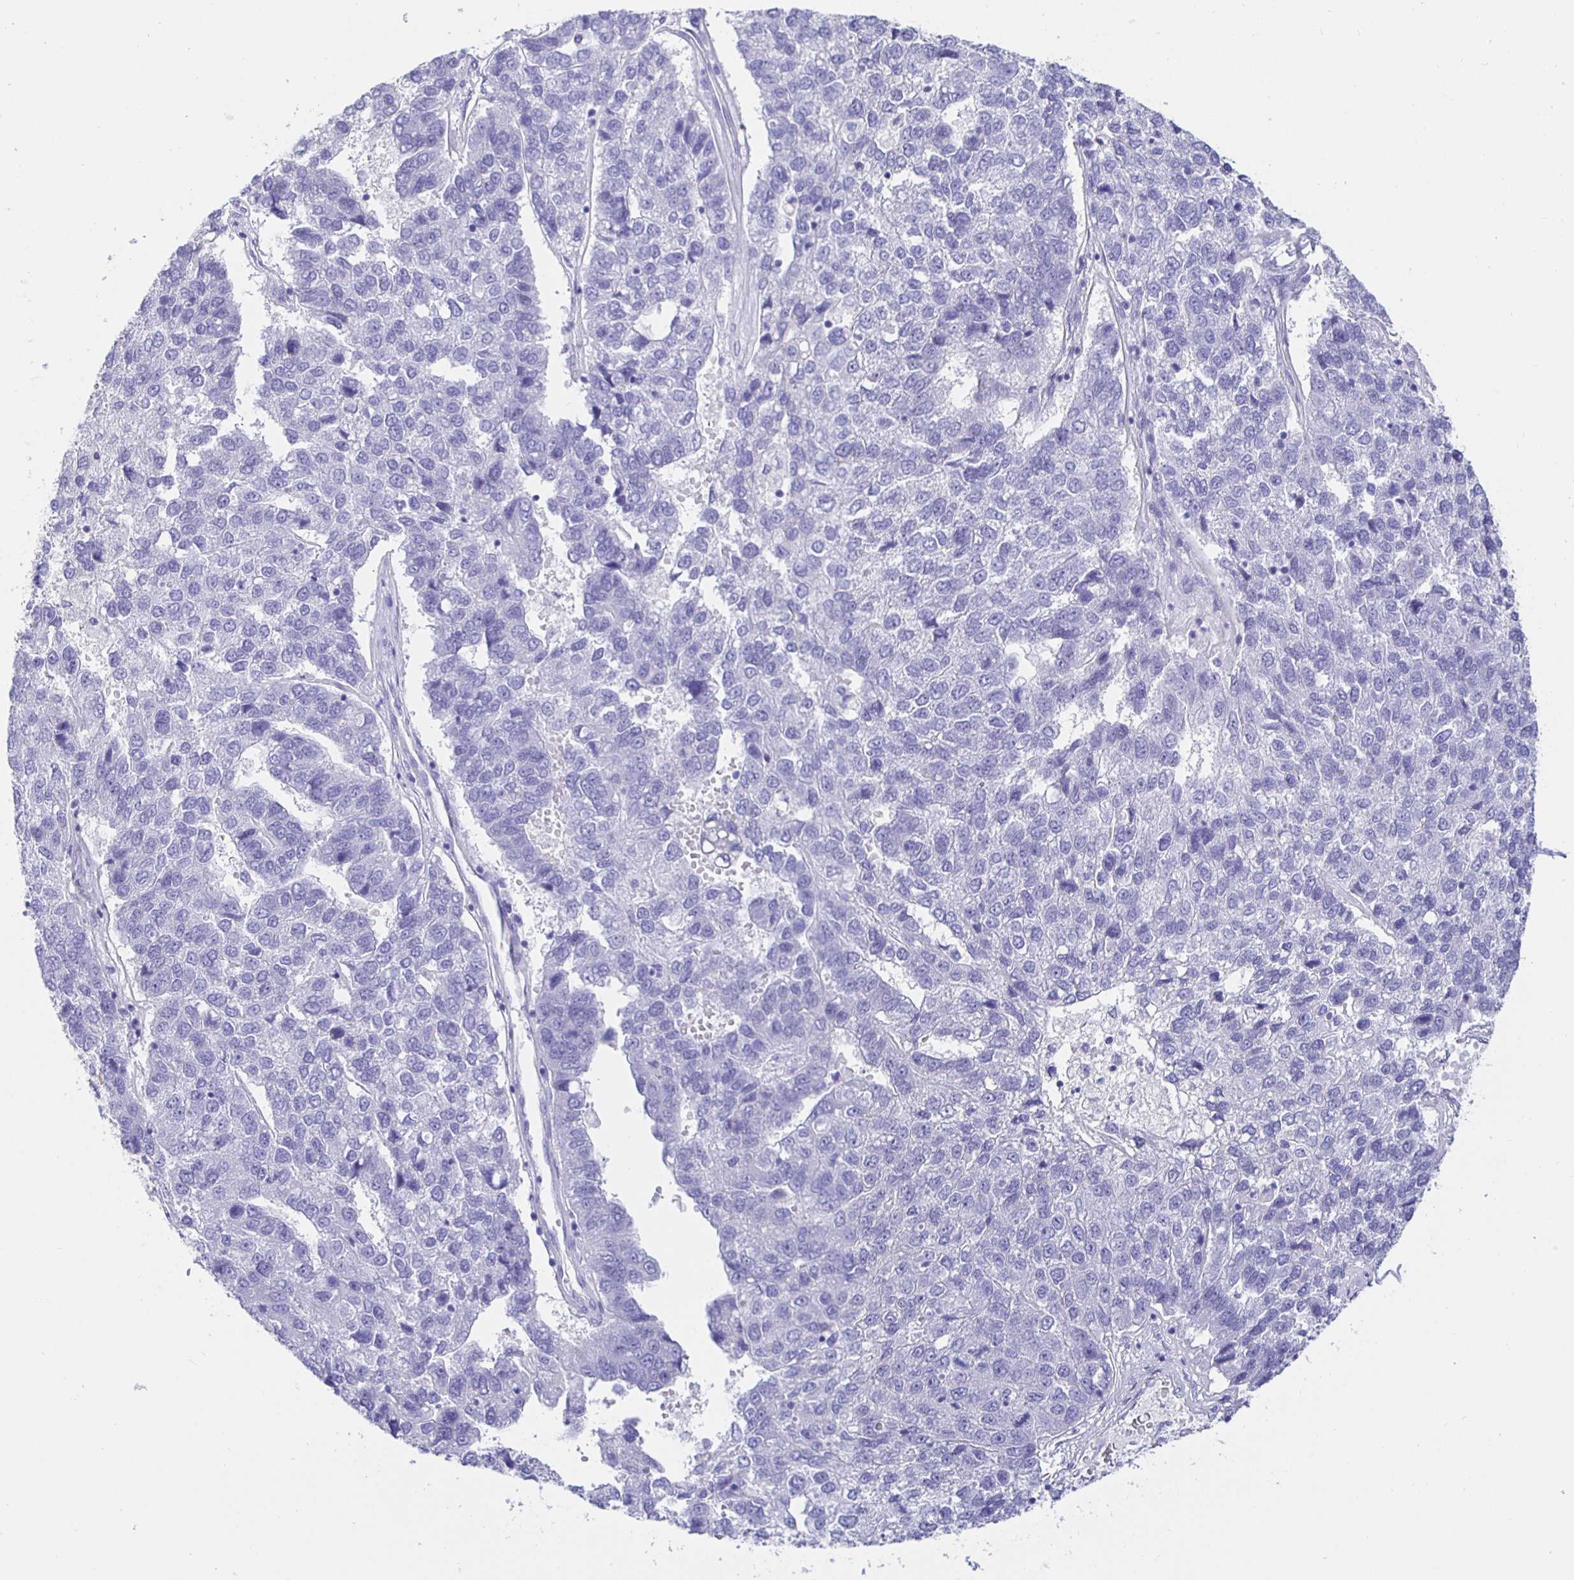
{"staining": {"intensity": "negative", "quantity": "none", "location": "none"}, "tissue": "pancreatic cancer", "cell_type": "Tumor cells", "image_type": "cancer", "snomed": [{"axis": "morphology", "description": "Adenocarcinoma, NOS"}, {"axis": "topography", "description": "Pancreas"}], "caption": "The immunohistochemistry (IHC) image has no significant expression in tumor cells of adenocarcinoma (pancreatic) tissue. (Immunohistochemistry, brightfield microscopy, high magnification).", "gene": "HSPA4L", "patient": {"sex": "female", "age": 61}}